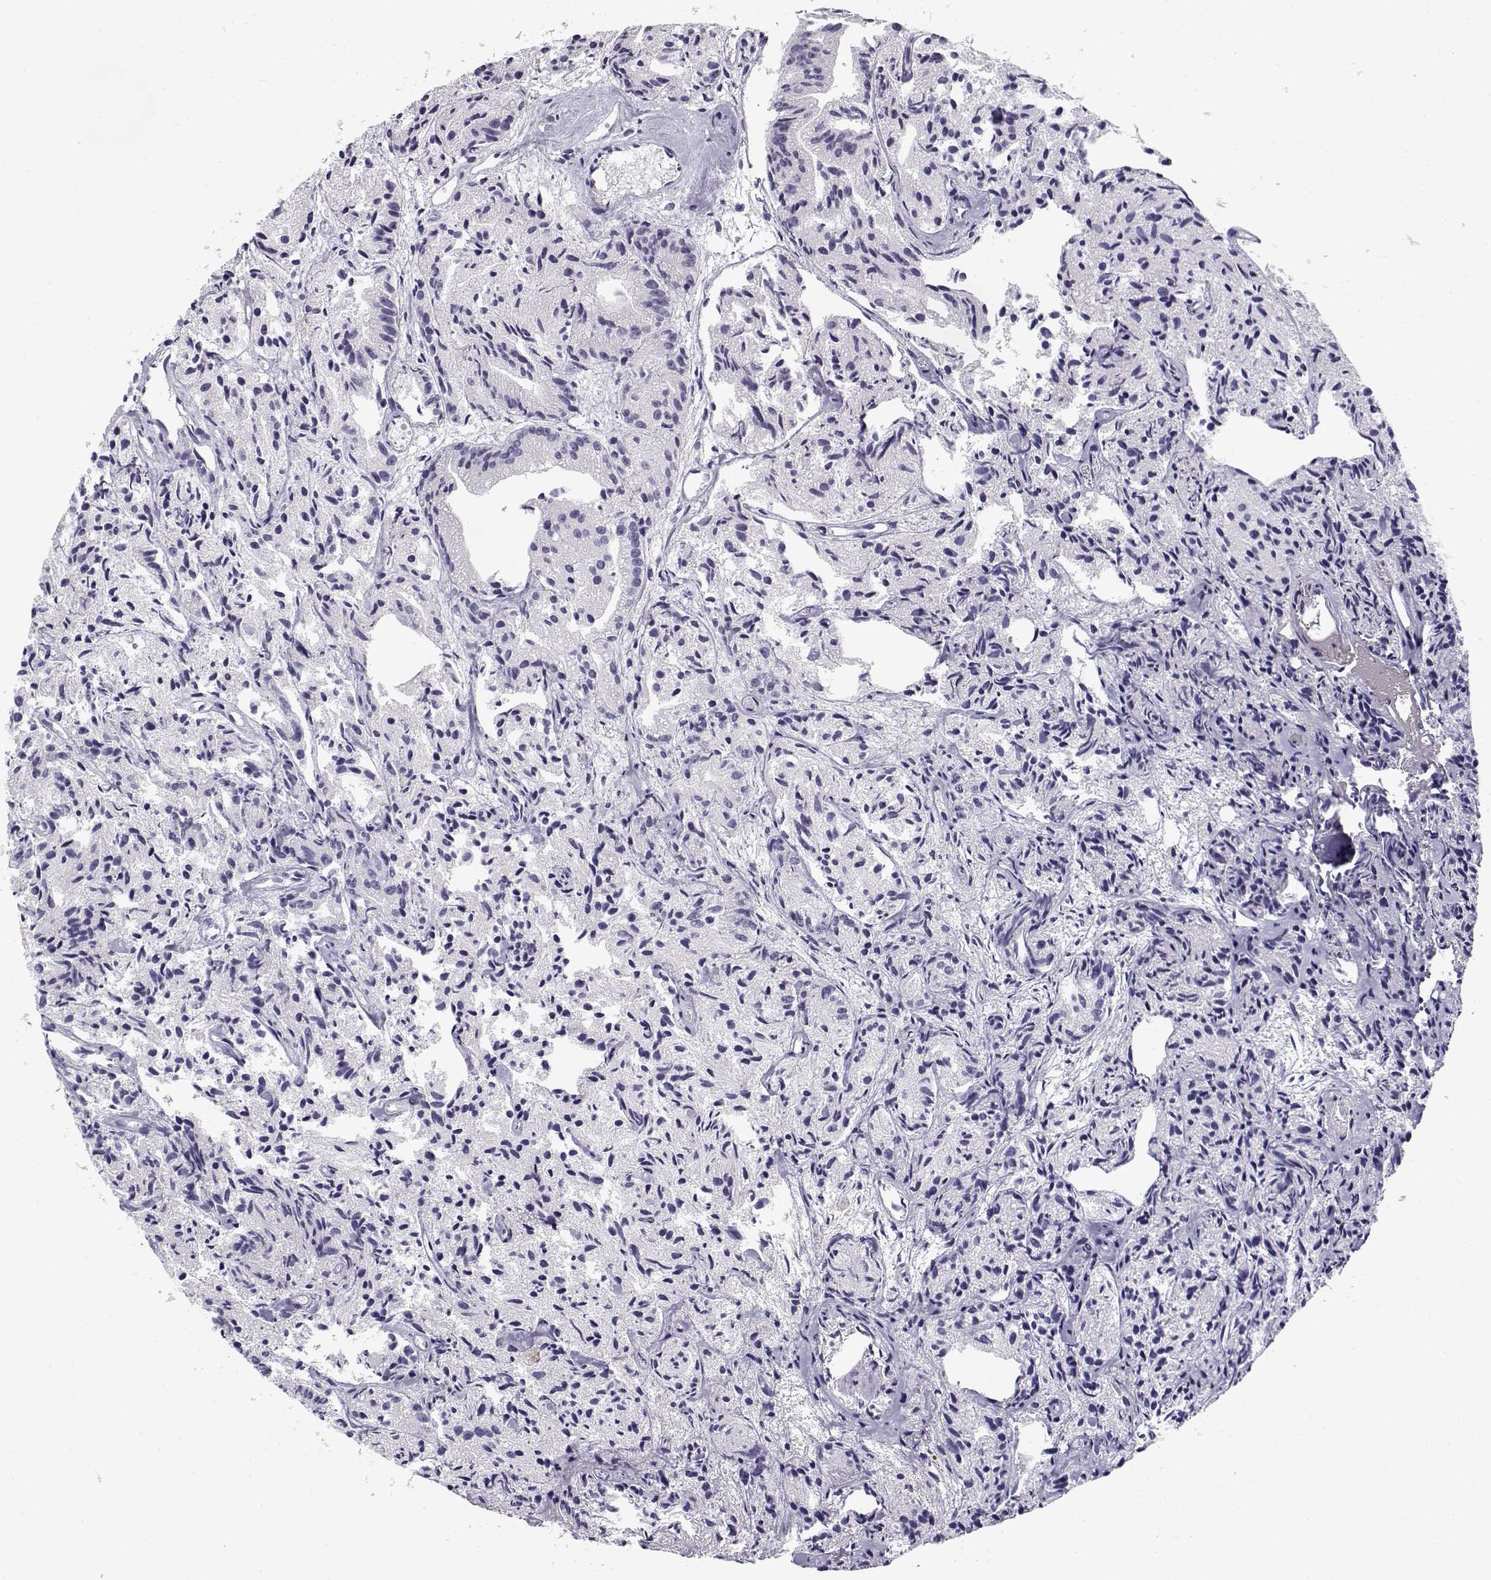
{"staining": {"intensity": "negative", "quantity": "none", "location": "none"}, "tissue": "prostate cancer", "cell_type": "Tumor cells", "image_type": "cancer", "snomed": [{"axis": "morphology", "description": "Adenocarcinoma, Medium grade"}, {"axis": "topography", "description": "Prostate"}], "caption": "Immunohistochemistry (IHC) micrograph of prostate cancer stained for a protein (brown), which exhibits no positivity in tumor cells.", "gene": "DDX25", "patient": {"sex": "male", "age": 74}}